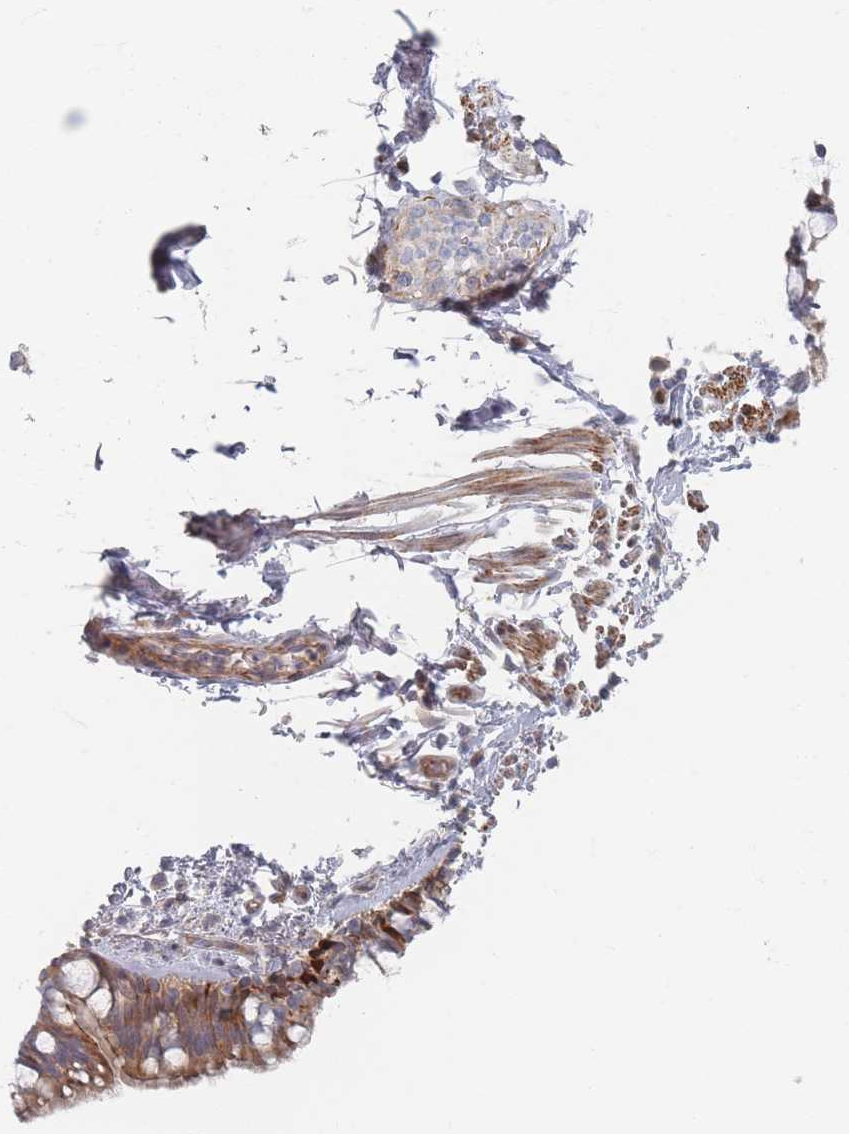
{"staining": {"intensity": "moderate", "quantity": ">75%", "location": "cytoplasmic/membranous"}, "tissue": "bronchus", "cell_type": "Respiratory epithelial cells", "image_type": "normal", "snomed": [{"axis": "morphology", "description": "Normal tissue, NOS"}, {"axis": "morphology", "description": "Neoplasm, uncertain whether benign or malignant"}, {"axis": "topography", "description": "Bronchus"}, {"axis": "topography", "description": "Lung"}], "caption": "Protein staining by IHC reveals moderate cytoplasmic/membranous positivity in about >75% of respiratory epithelial cells in normal bronchus.", "gene": "ZKSCAN7", "patient": {"sex": "male", "age": 55}}